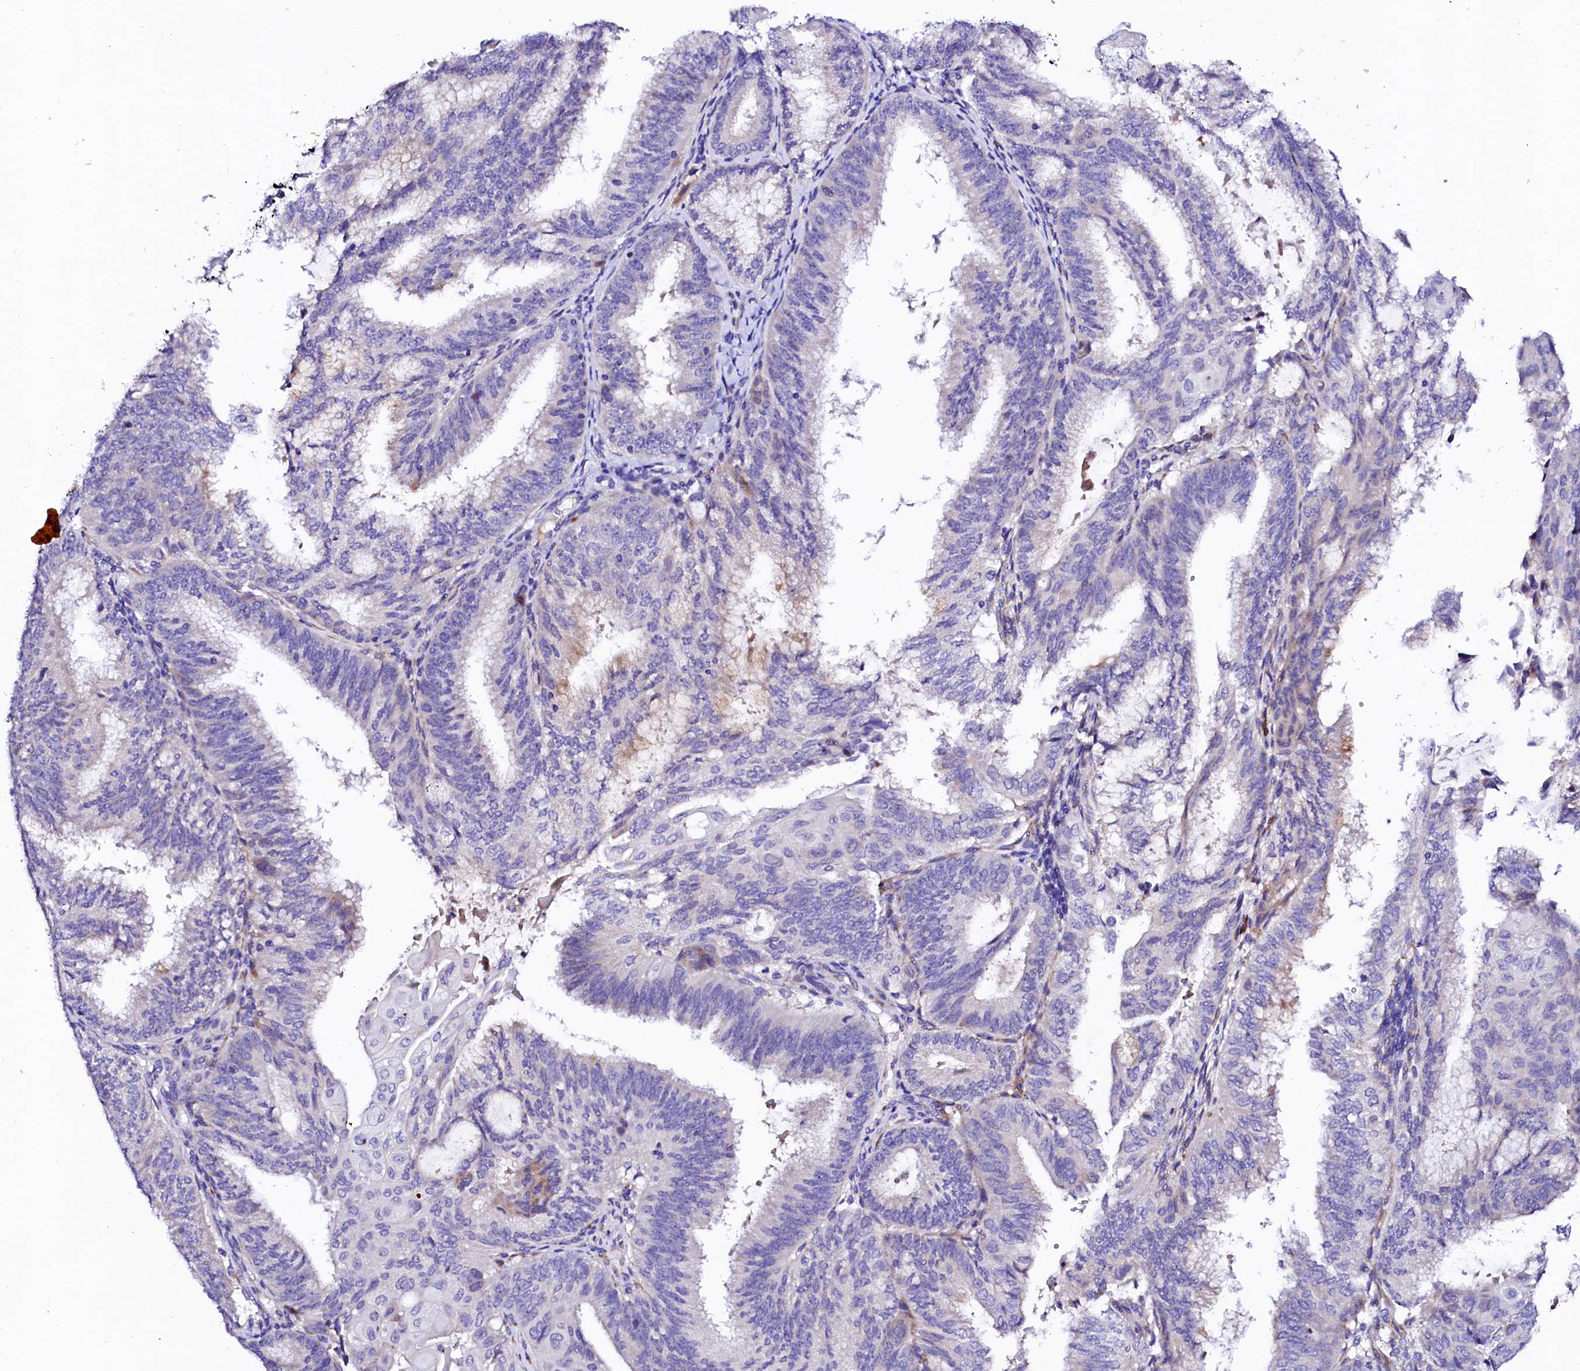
{"staining": {"intensity": "weak", "quantity": "<25%", "location": "cytoplasmic/membranous"}, "tissue": "endometrial cancer", "cell_type": "Tumor cells", "image_type": "cancer", "snomed": [{"axis": "morphology", "description": "Adenocarcinoma, NOS"}, {"axis": "topography", "description": "Endometrium"}], "caption": "Protein analysis of adenocarcinoma (endometrial) exhibits no significant positivity in tumor cells.", "gene": "BTBD16", "patient": {"sex": "female", "age": 49}}